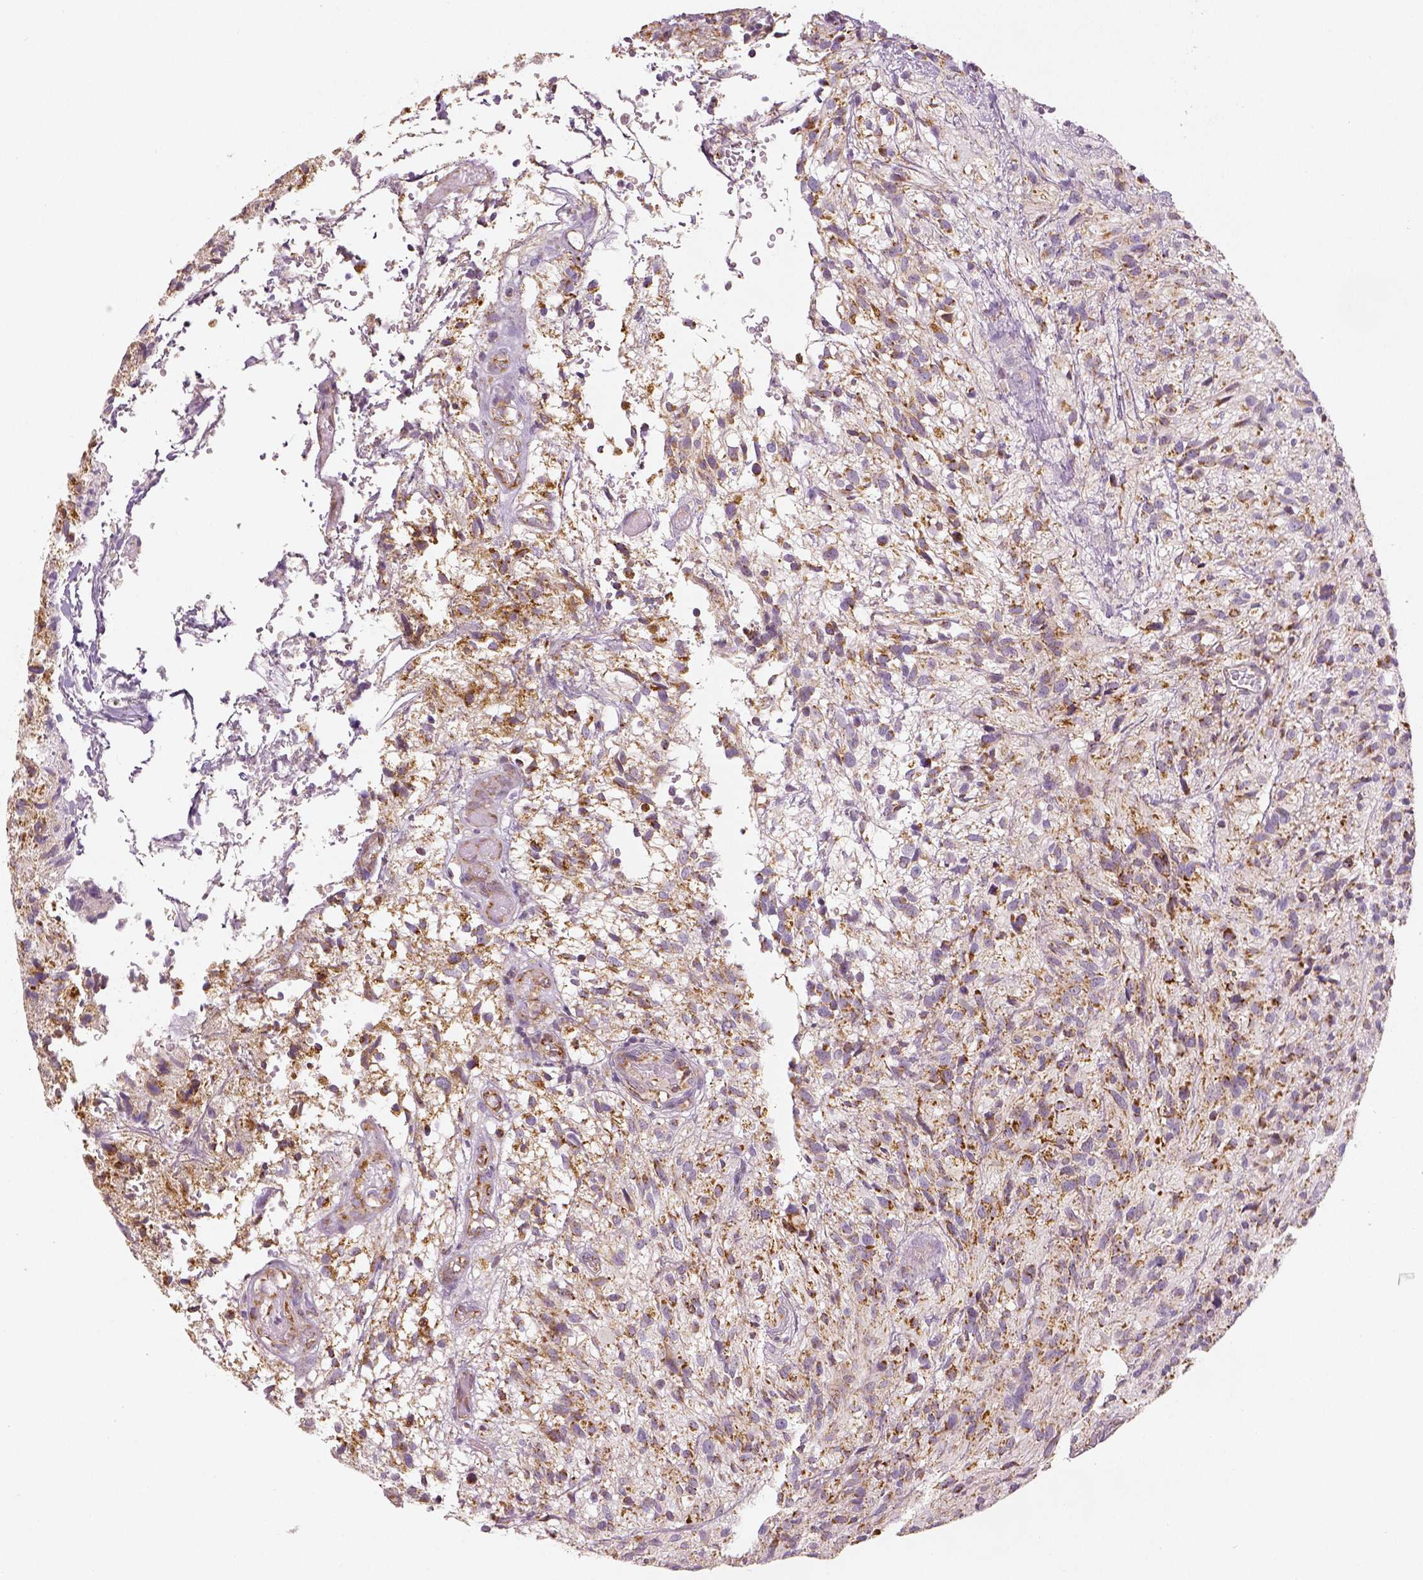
{"staining": {"intensity": "moderate", "quantity": "25%-75%", "location": "cytoplasmic/membranous"}, "tissue": "glioma", "cell_type": "Tumor cells", "image_type": "cancer", "snomed": [{"axis": "morphology", "description": "Glioma, malignant, High grade"}, {"axis": "topography", "description": "Brain"}], "caption": "Malignant glioma (high-grade) stained for a protein reveals moderate cytoplasmic/membranous positivity in tumor cells.", "gene": "PGAM5", "patient": {"sex": "male", "age": 75}}